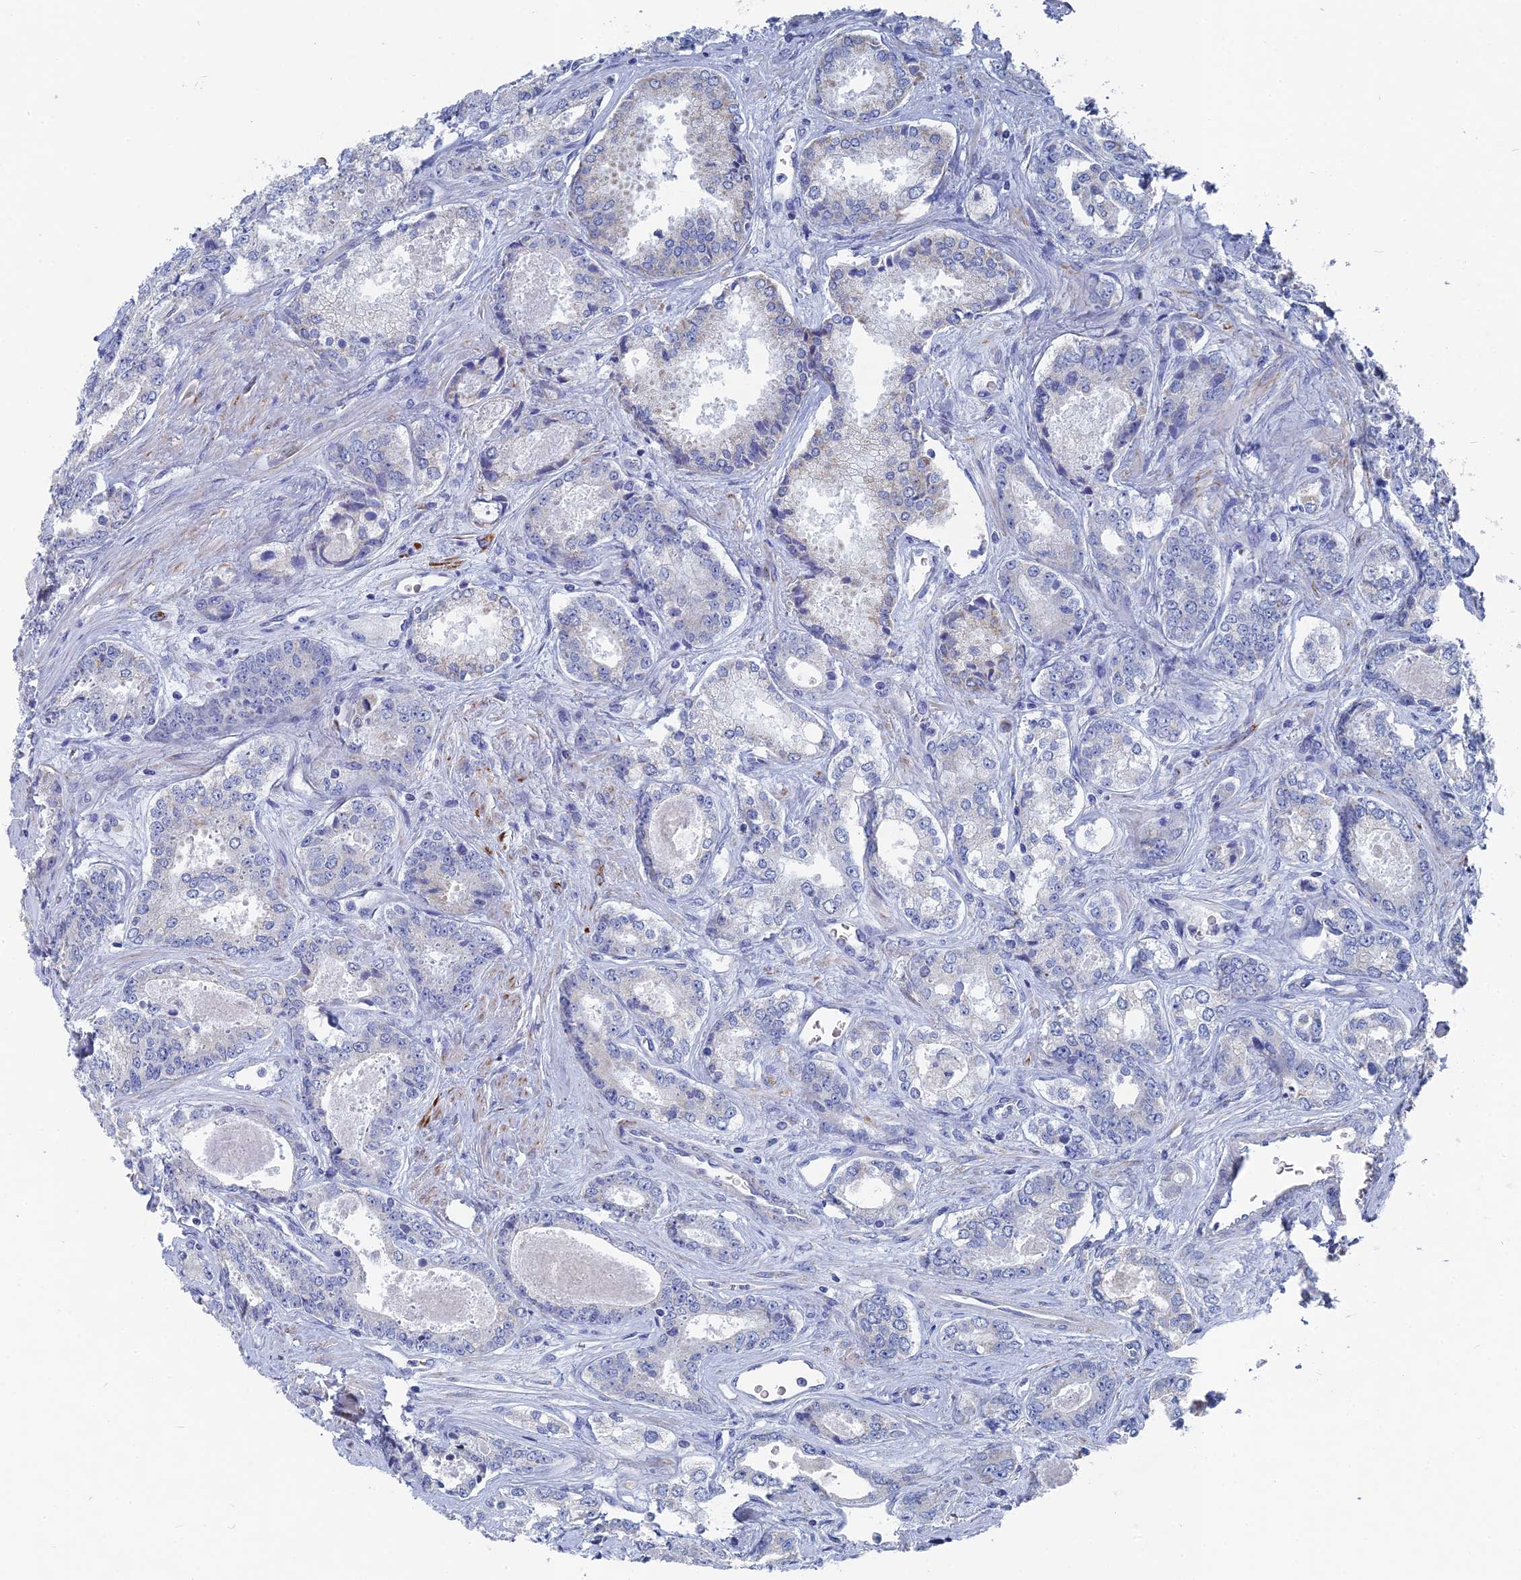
{"staining": {"intensity": "negative", "quantity": "none", "location": "none"}, "tissue": "prostate cancer", "cell_type": "Tumor cells", "image_type": "cancer", "snomed": [{"axis": "morphology", "description": "Adenocarcinoma, Low grade"}, {"axis": "topography", "description": "Prostate"}], "caption": "A histopathology image of prostate cancer (low-grade adenocarcinoma) stained for a protein reveals no brown staining in tumor cells.", "gene": "HIGD1A", "patient": {"sex": "male", "age": 68}}